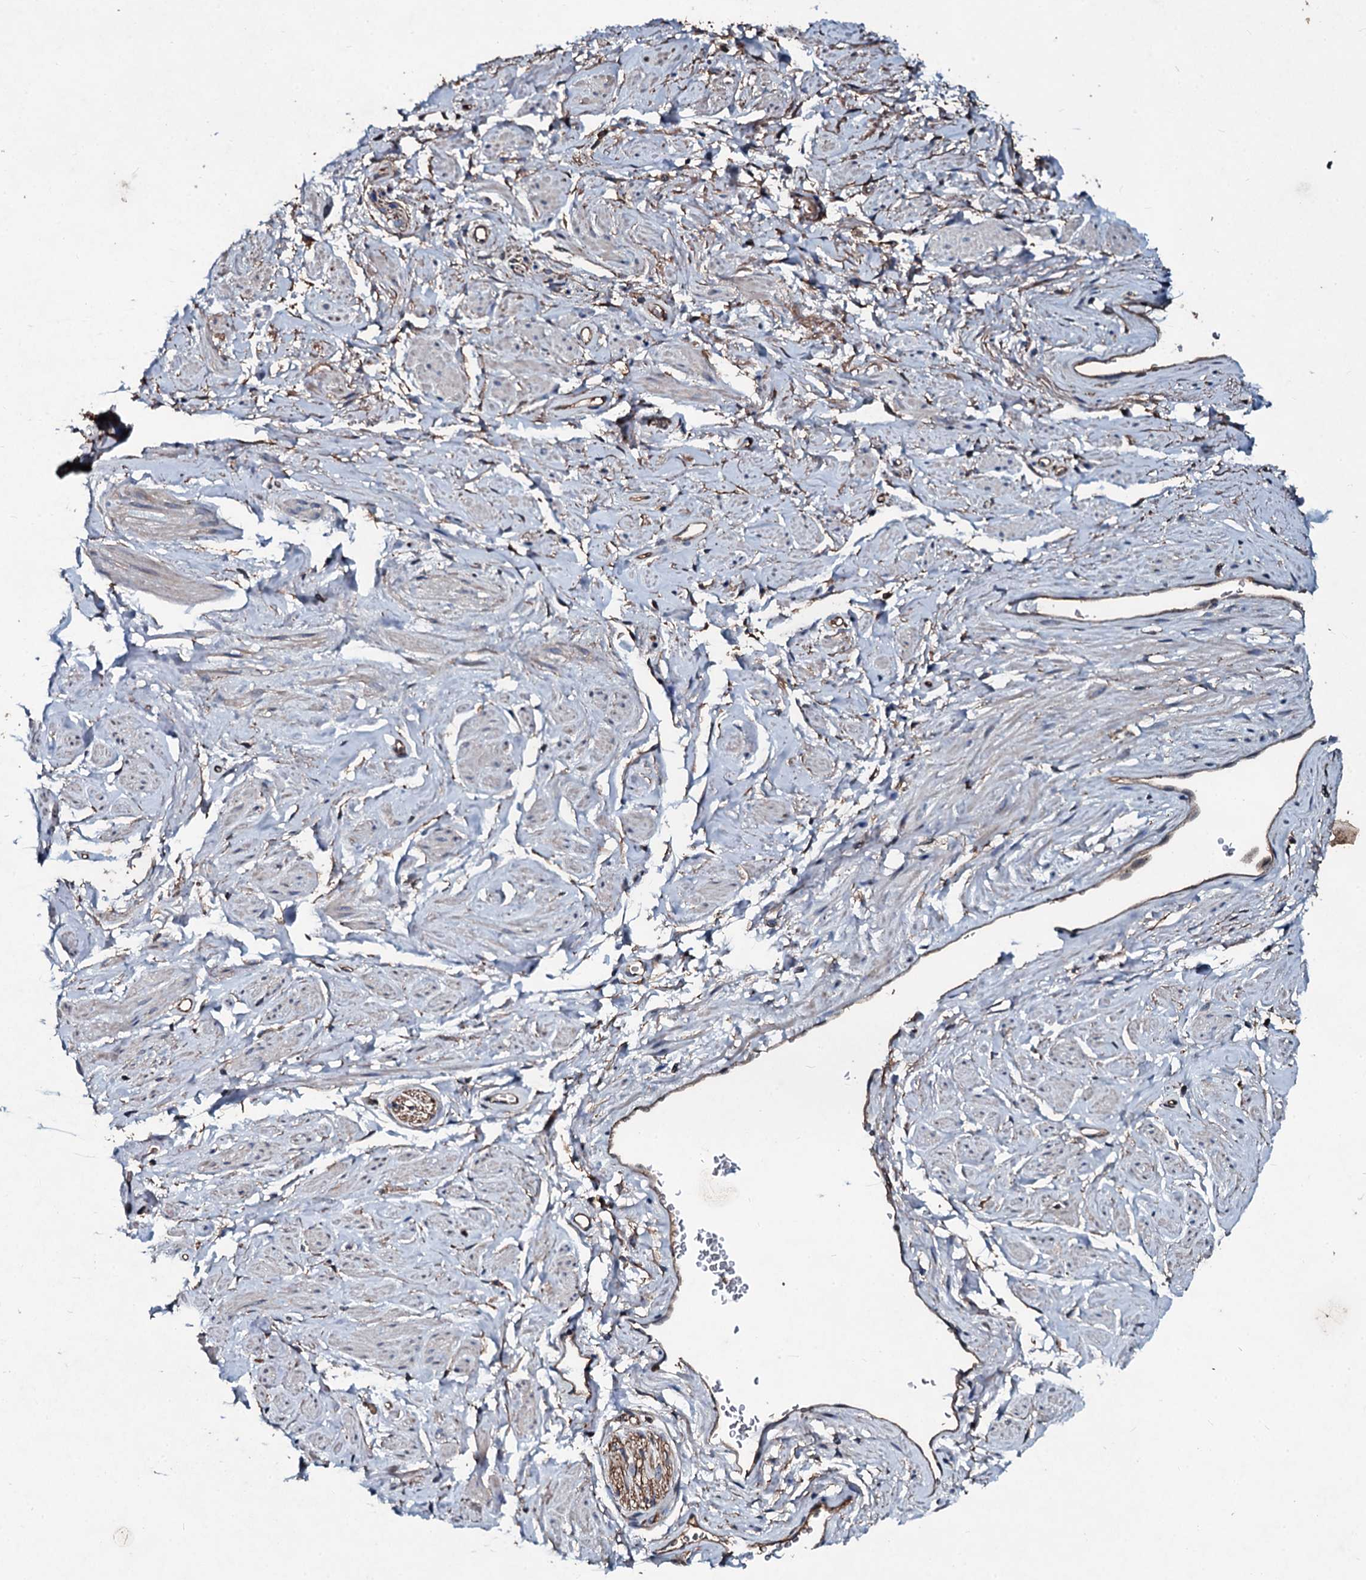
{"staining": {"intensity": "strong", "quantity": "25%-75%", "location": "cytoplasmic/membranous"}, "tissue": "adipose tissue", "cell_type": "Adipocytes", "image_type": "normal", "snomed": [{"axis": "morphology", "description": "Normal tissue, NOS"}, {"axis": "morphology", "description": "Adenocarcinoma, NOS"}, {"axis": "topography", "description": "Rectum"}, {"axis": "topography", "description": "Vagina"}, {"axis": "topography", "description": "Peripheral nerve tissue"}], "caption": "Immunohistochemistry histopathology image of unremarkable adipose tissue stained for a protein (brown), which displays high levels of strong cytoplasmic/membranous expression in about 25%-75% of adipocytes.", "gene": "DMAC2", "patient": {"sex": "female", "age": 71}}